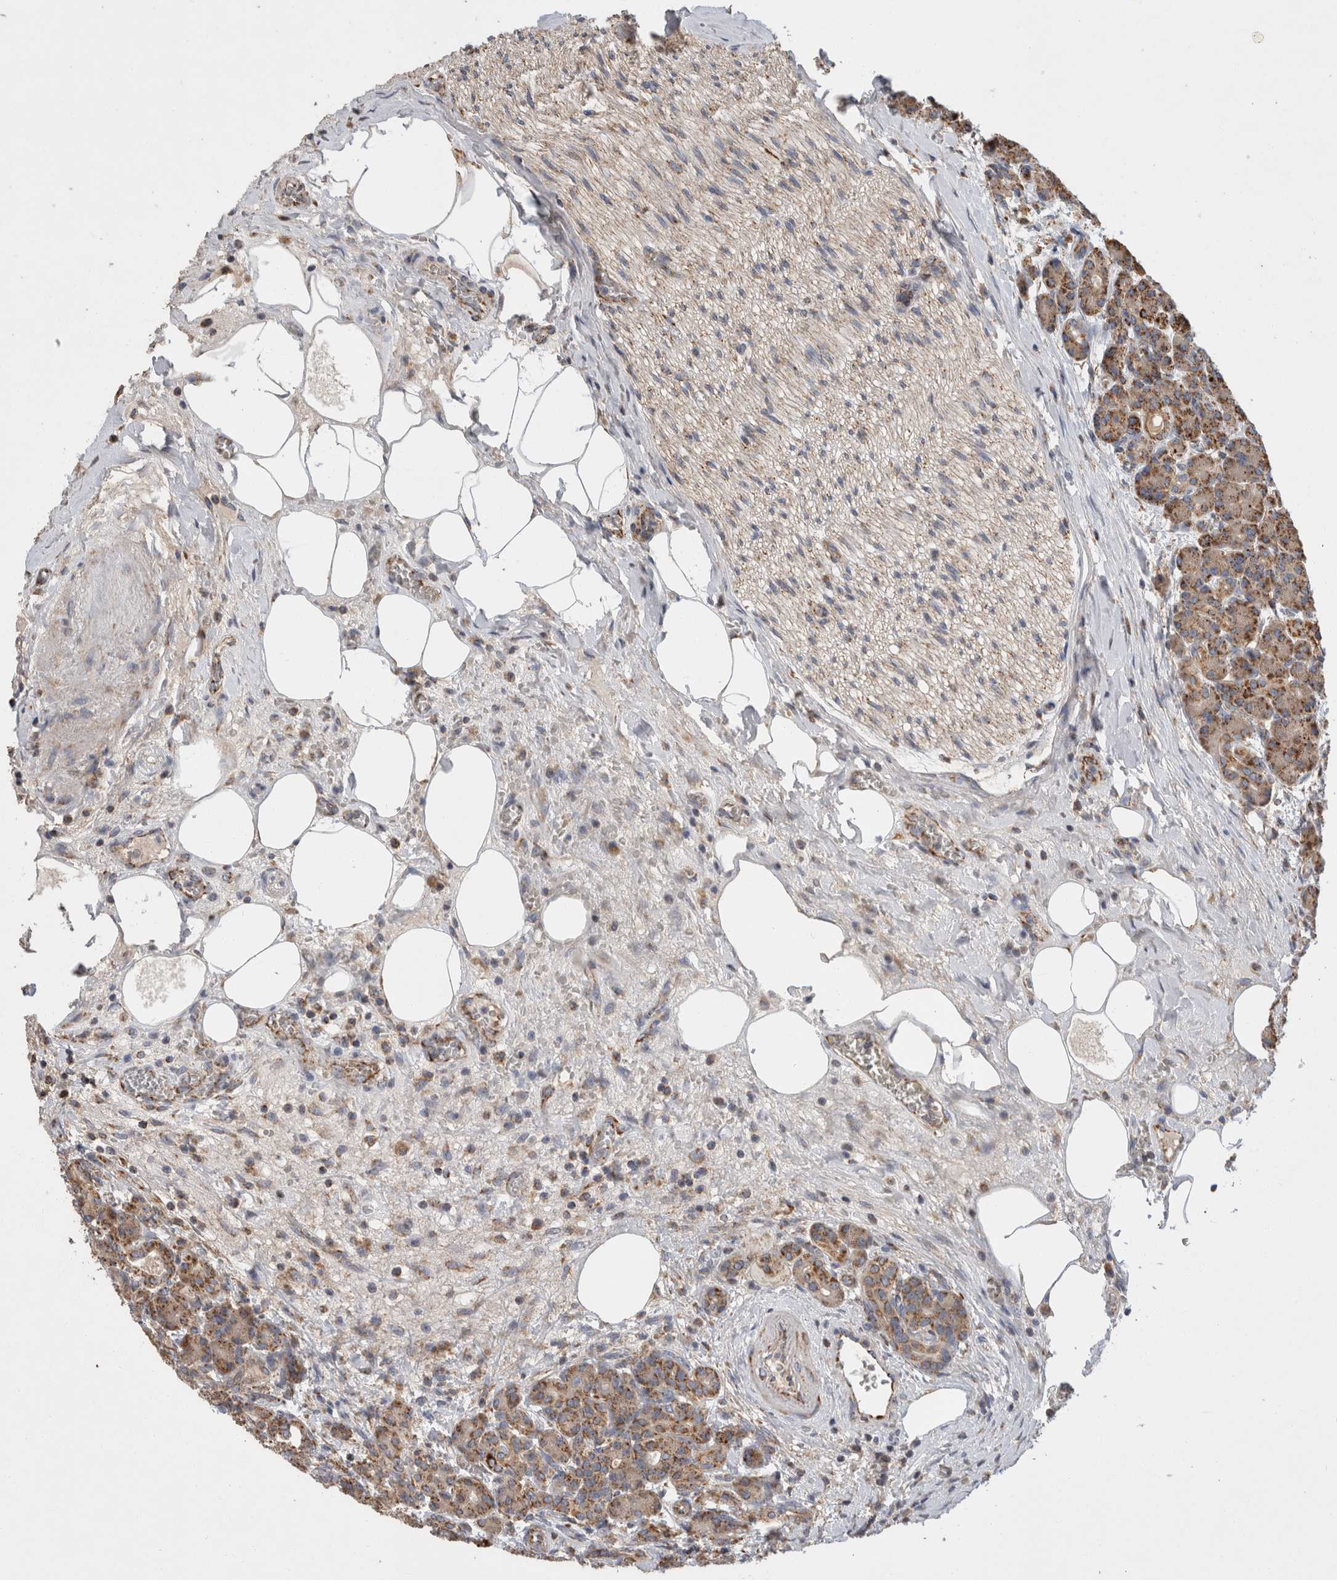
{"staining": {"intensity": "strong", "quantity": ">75%", "location": "cytoplasmic/membranous"}, "tissue": "pancreas", "cell_type": "Exocrine glandular cells", "image_type": "normal", "snomed": [{"axis": "morphology", "description": "Normal tissue, NOS"}, {"axis": "topography", "description": "Pancreas"}], "caption": "Protein analysis of benign pancreas displays strong cytoplasmic/membranous staining in approximately >75% of exocrine glandular cells.", "gene": "IARS2", "patient": {"sex": "male", "age": 63}}